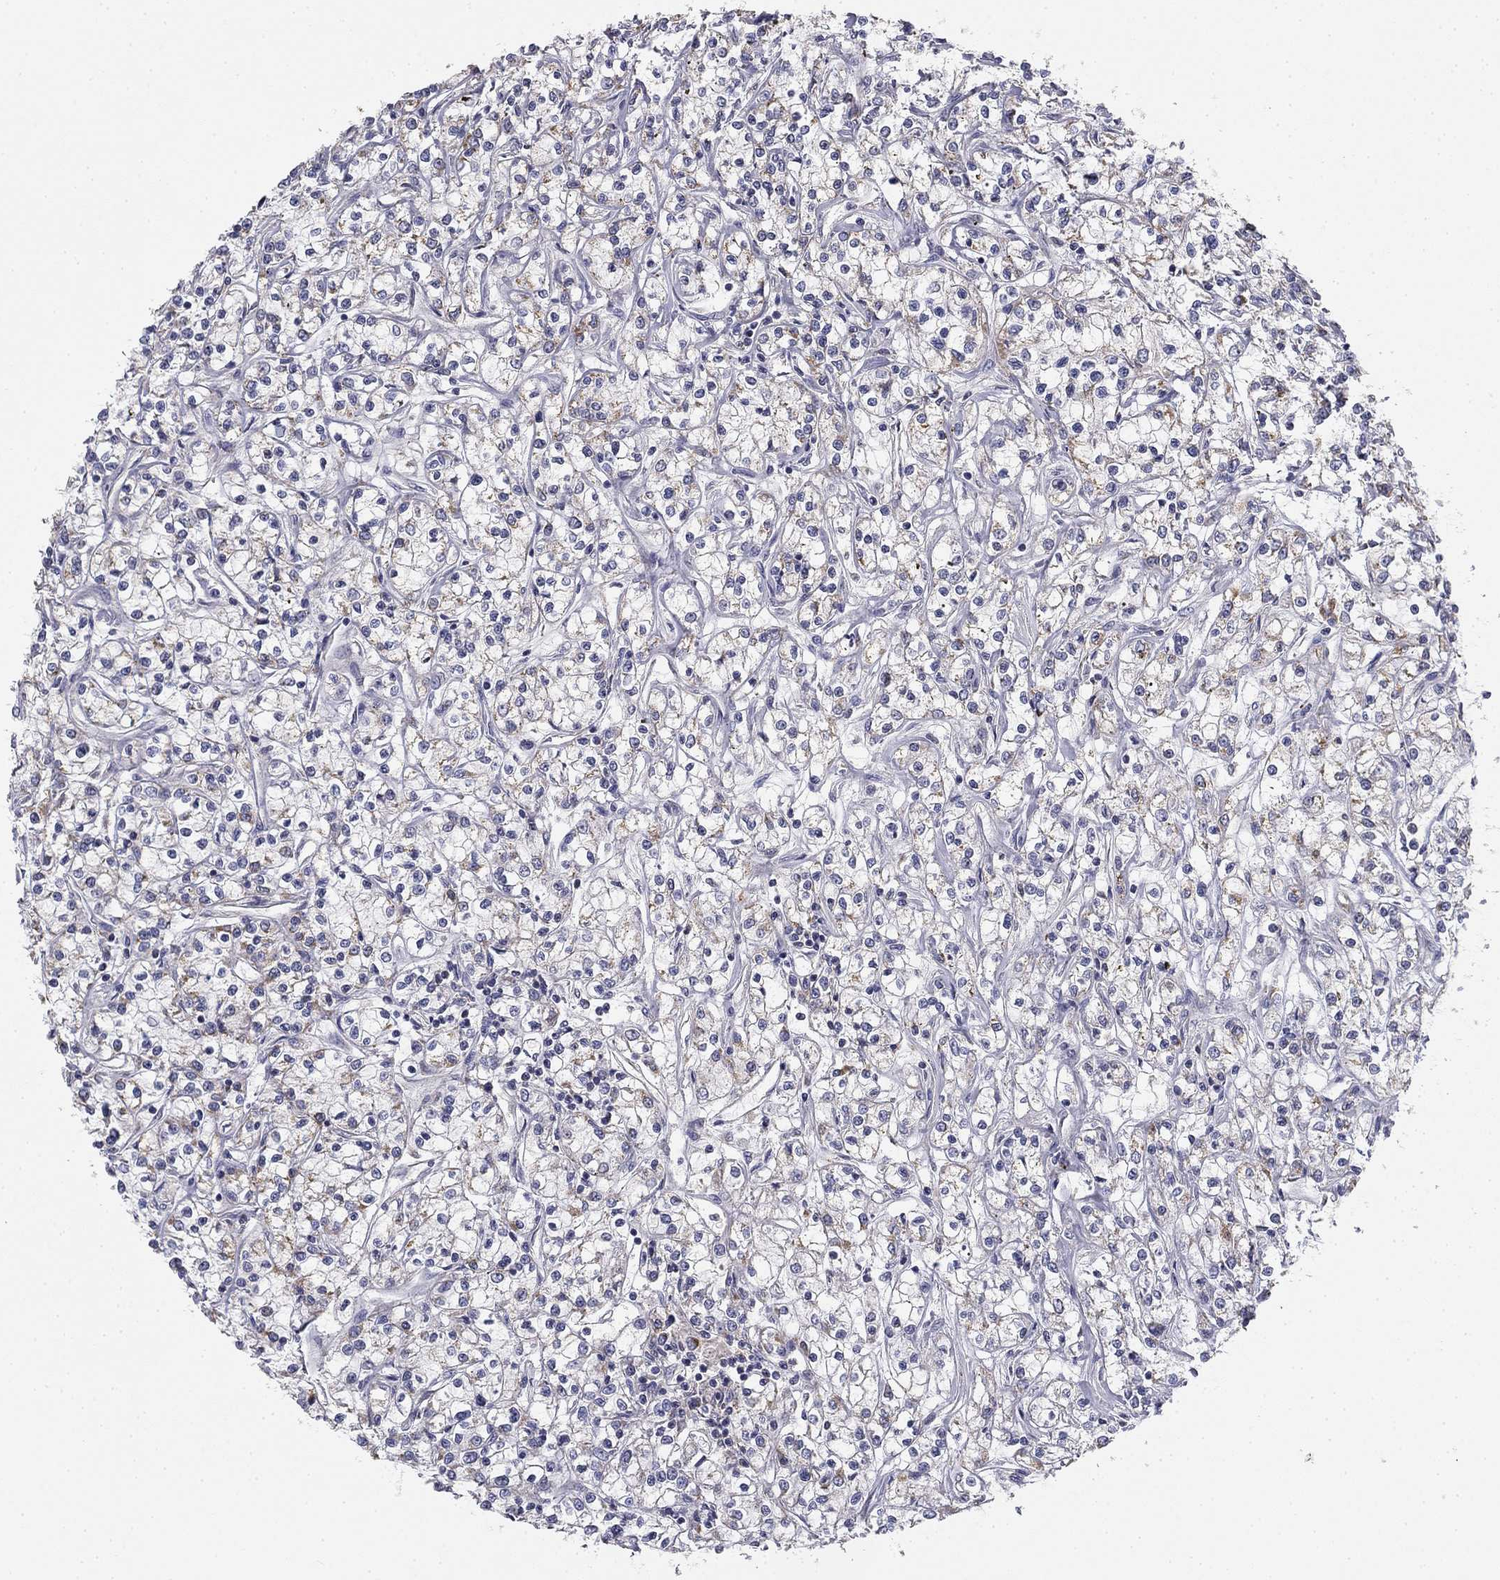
{"staining": {"intensity": "negative", "quantity": "none", "location": "none"}, "tissue": "renal cancer", "cell_type": "Tumor cells", "image_type": "cancer", "snomed": [{"axis": "morphology", "description": "Adenocarcinoma, NOS"}, {"axis": "topography", "description": "Kidney"}], "caption": "DAB (3,3'-diaminobenzidine) immunohistochemical staining of human adenocarcinoma (renal) displays no significant positivity in tumor cells.", "gene": "SLC2A9", "patient": {"sex": "female", "age": 59}}